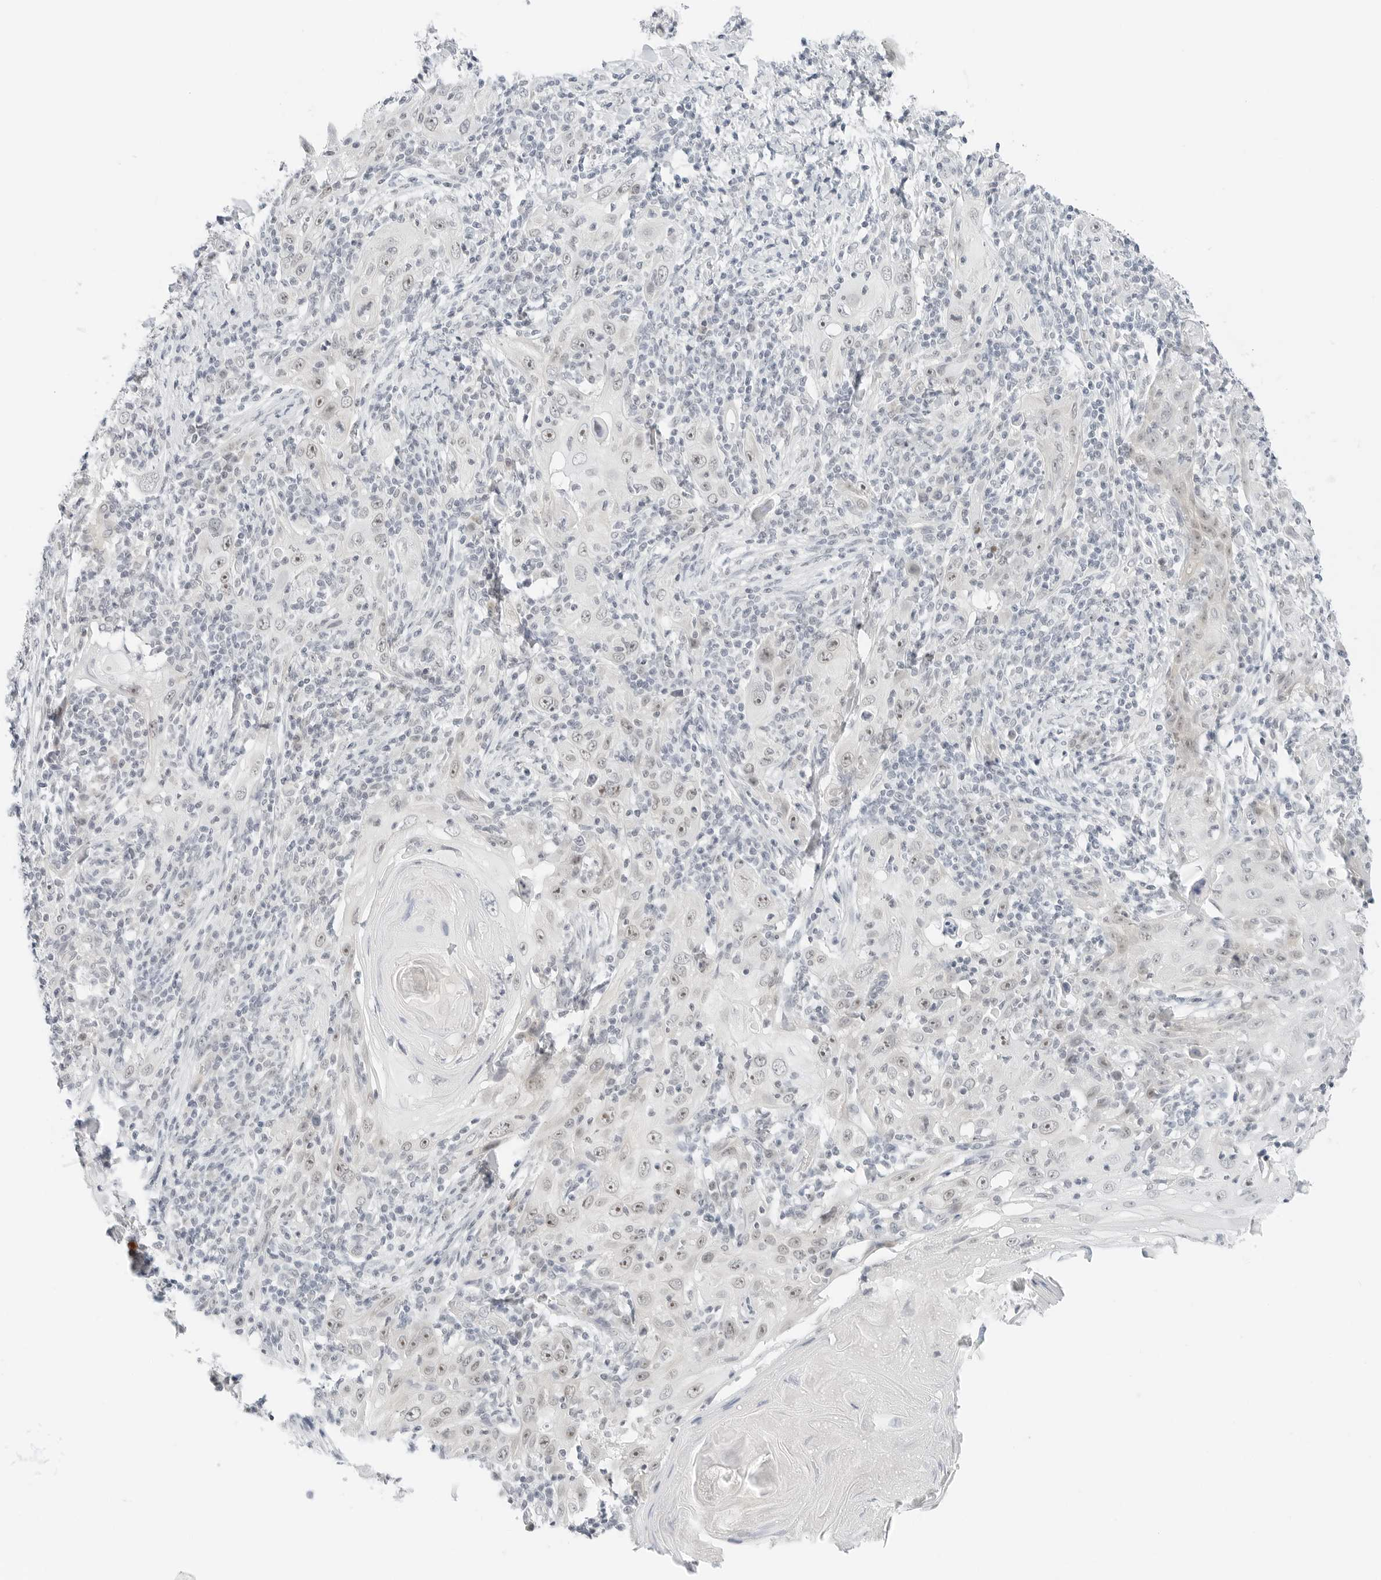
{"staining": {"intensity": "moderate", "quantity": "25%-75%", "location": "nuclear"}, "tissue": "skin cancer", "cell_type": "Tumor cells", "image_type": "cancer", "snomed": [{"axis": "morphology", "description": "Squamous cell carcinoma, NOS"}, {"axis": "topography", "description": "Skin"}], "caption": "Immunohistochemistry micrograph of human skin squamous cell carcinoma stained for a protein (brown), which reveals medium levels of moderate nuclear expression in about 25%-75% of tumor cells.", "gene": "CCSAP", "patient": {"sex": "female", "age": 88}}